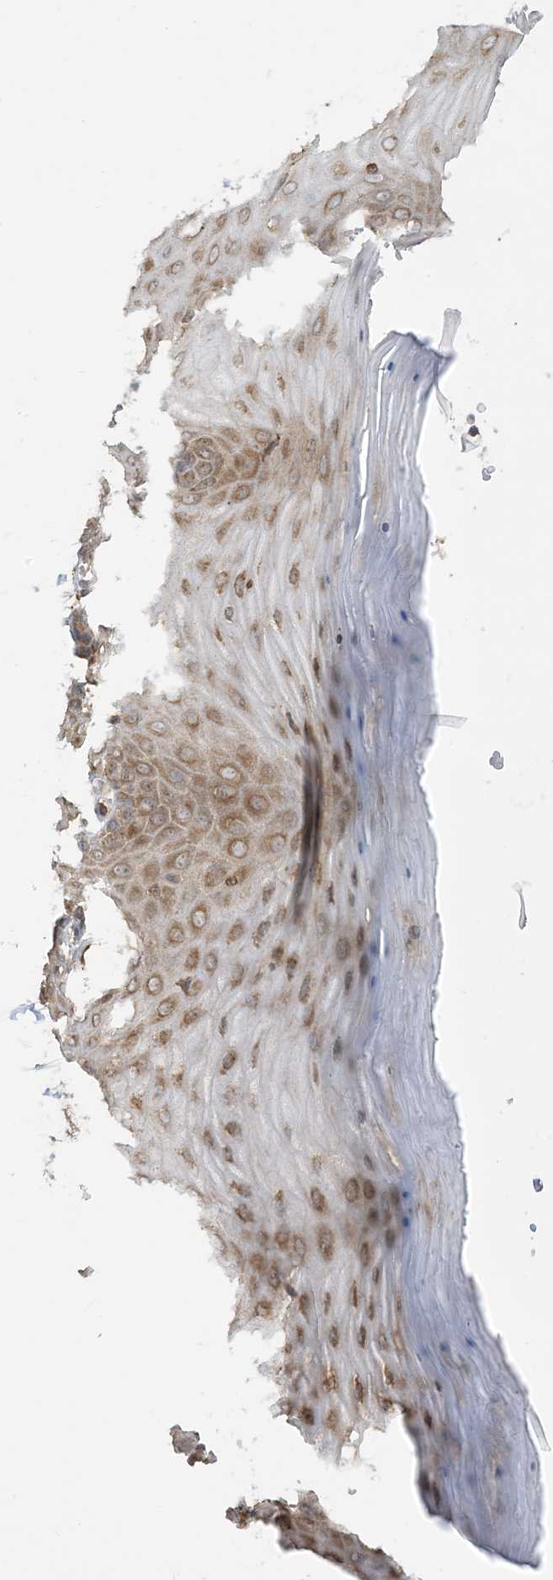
{"staining": {"intensity": "moderate", "quantity": ">75%", "location": "cytoplasmic/membranous"}, "tissue": "cervix", "cell_type": "Glandular cells", "image_type": "normal", "snomed": [{"axis": "morphology", "description": "Normal tissue, NOS"}, {"axis": "topography", "description": "Cervix"}], "caption": "DAB (3,3'-diaminobenzidine) immunohistochemical staining of benign cervix reveals moderate cytoplasmic/membranous protein positivity in about >75% of glandular cells.", "gene": "SRP72", "patient": {"sex": "female", "age": 55}}